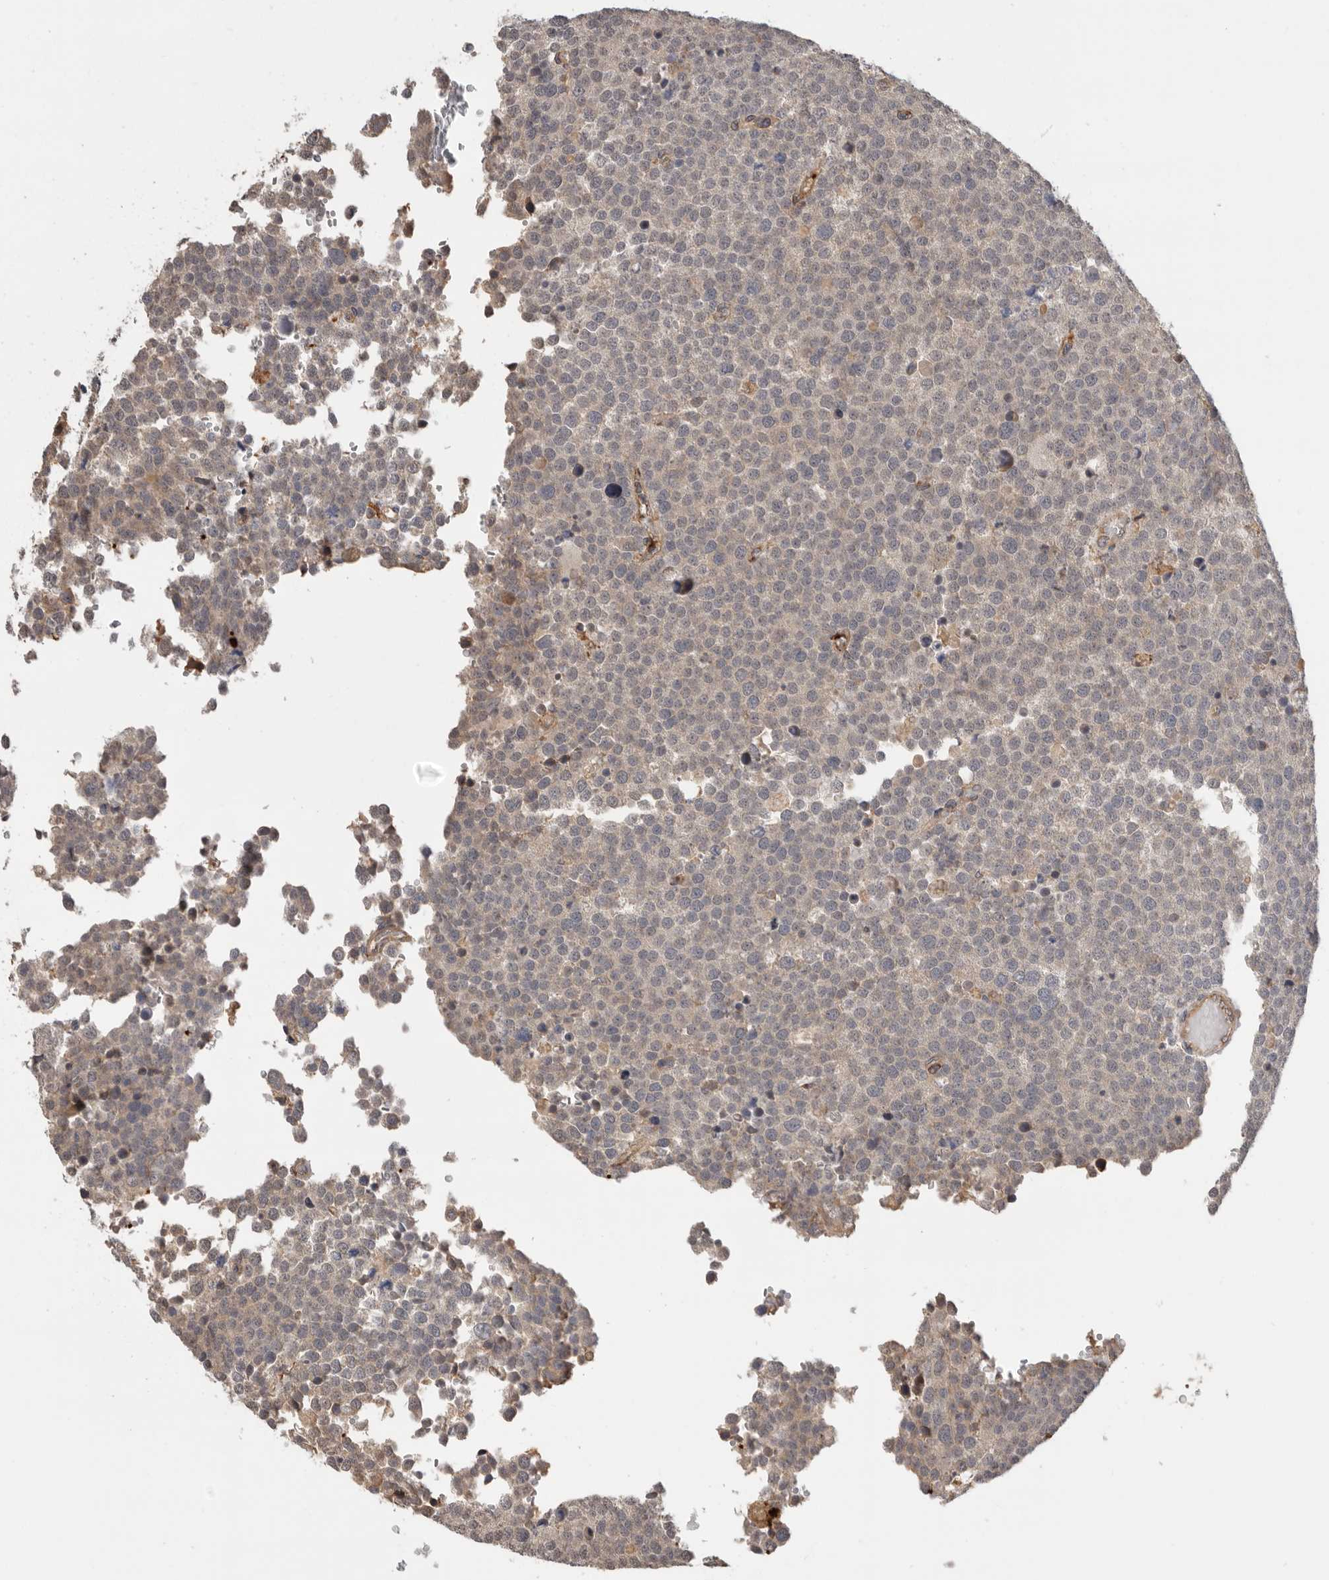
{"staining": {"intensity": "negative", "quantity": "none", "location": "none"}, "tissue": "testis cancer", "cell_type": "Tumor cells", "image_type": "cancer", "snomed": [{"axis": "morphology", "description": "Seminoma, NOS"}, {"axis": "topography", "description": "Testis"}], "caption": "Testis seminoma was stained to show a protein in brown. There is no significant expression in tumor cells.", "gene": "CDC42BPB", "patient": {"sex": "male", "age": 71}}